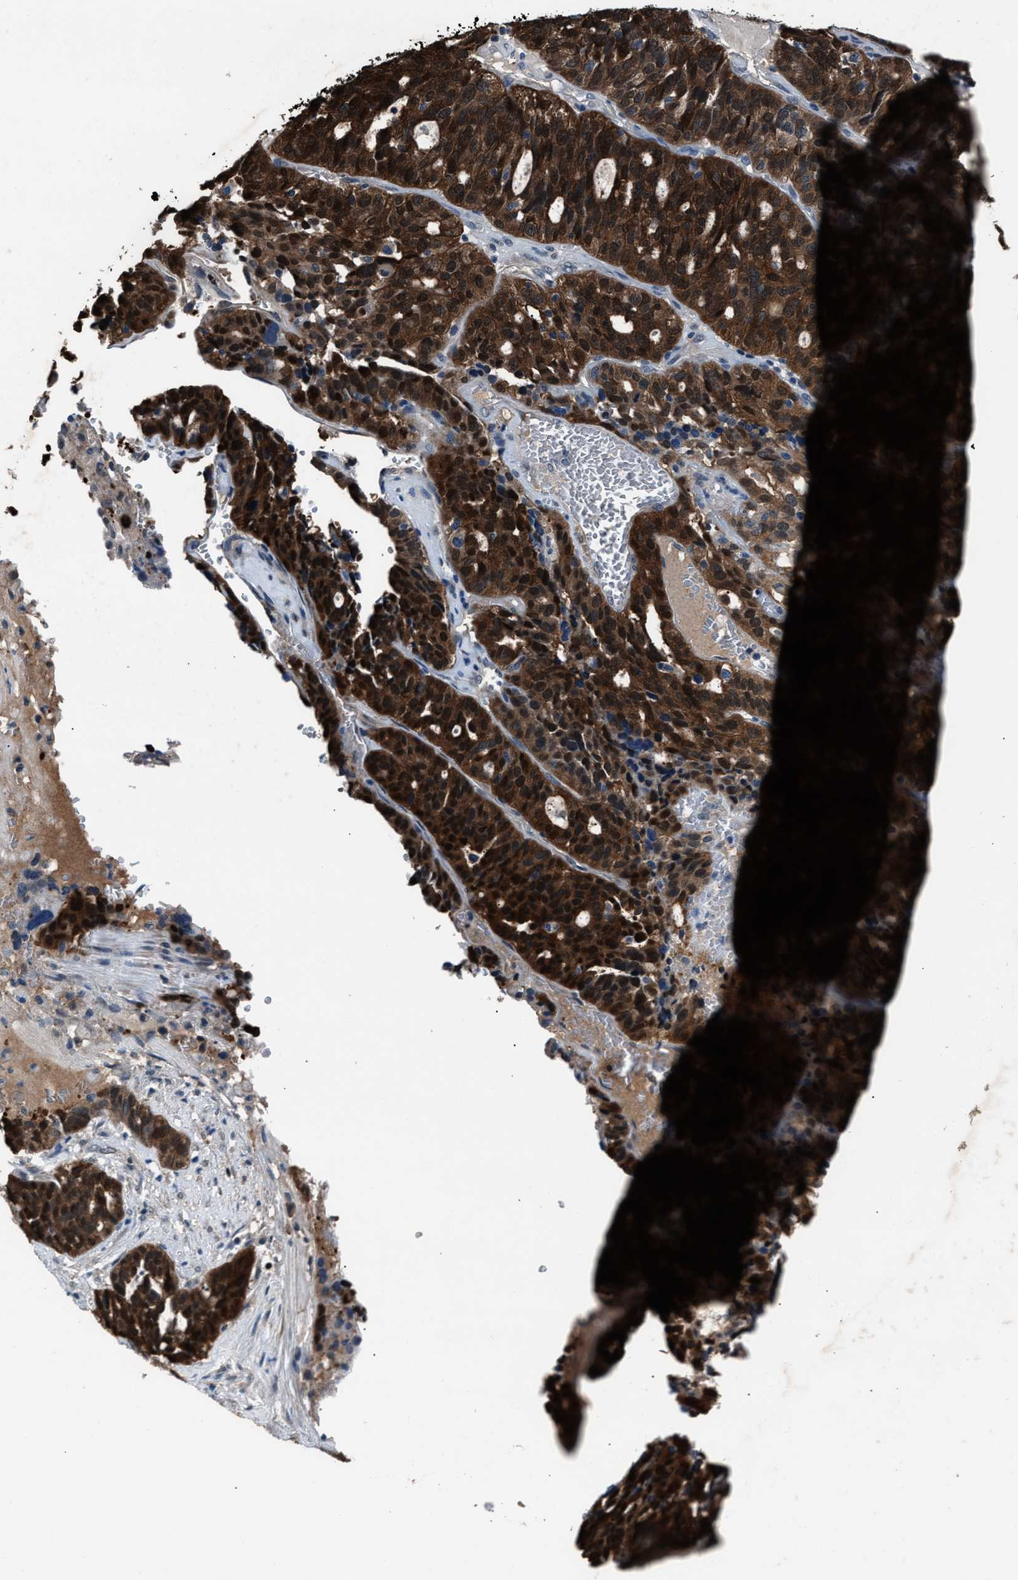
{"staining": {"intensity": "strong", "quantity": ">75%", "location": "cytoplasmic/membranous,nuclear"}, "tissue": "ovarian cancer", "cell_type": "Tumor cells", "image_type": "cancer", "snomed": [{"axis": "morphology", "description": "Cystadenocarcinoma, serous, NOS"}, {"axis": "topography", "description": "Ovary"}], "caption": "A brown stain shows strong cytoplasmic/membranous and nuclear positivity of a protein in ovarian serous cystadenocarcinoma tumor cells. The protein is stained brown, and the nuclei are stained in blue (DAB (3,3'-diaminobenzidine) IHC with brightfield microscopy, high magnification).", "gene": "PPA1", "patient": {"sex": "female", "age": 59}}